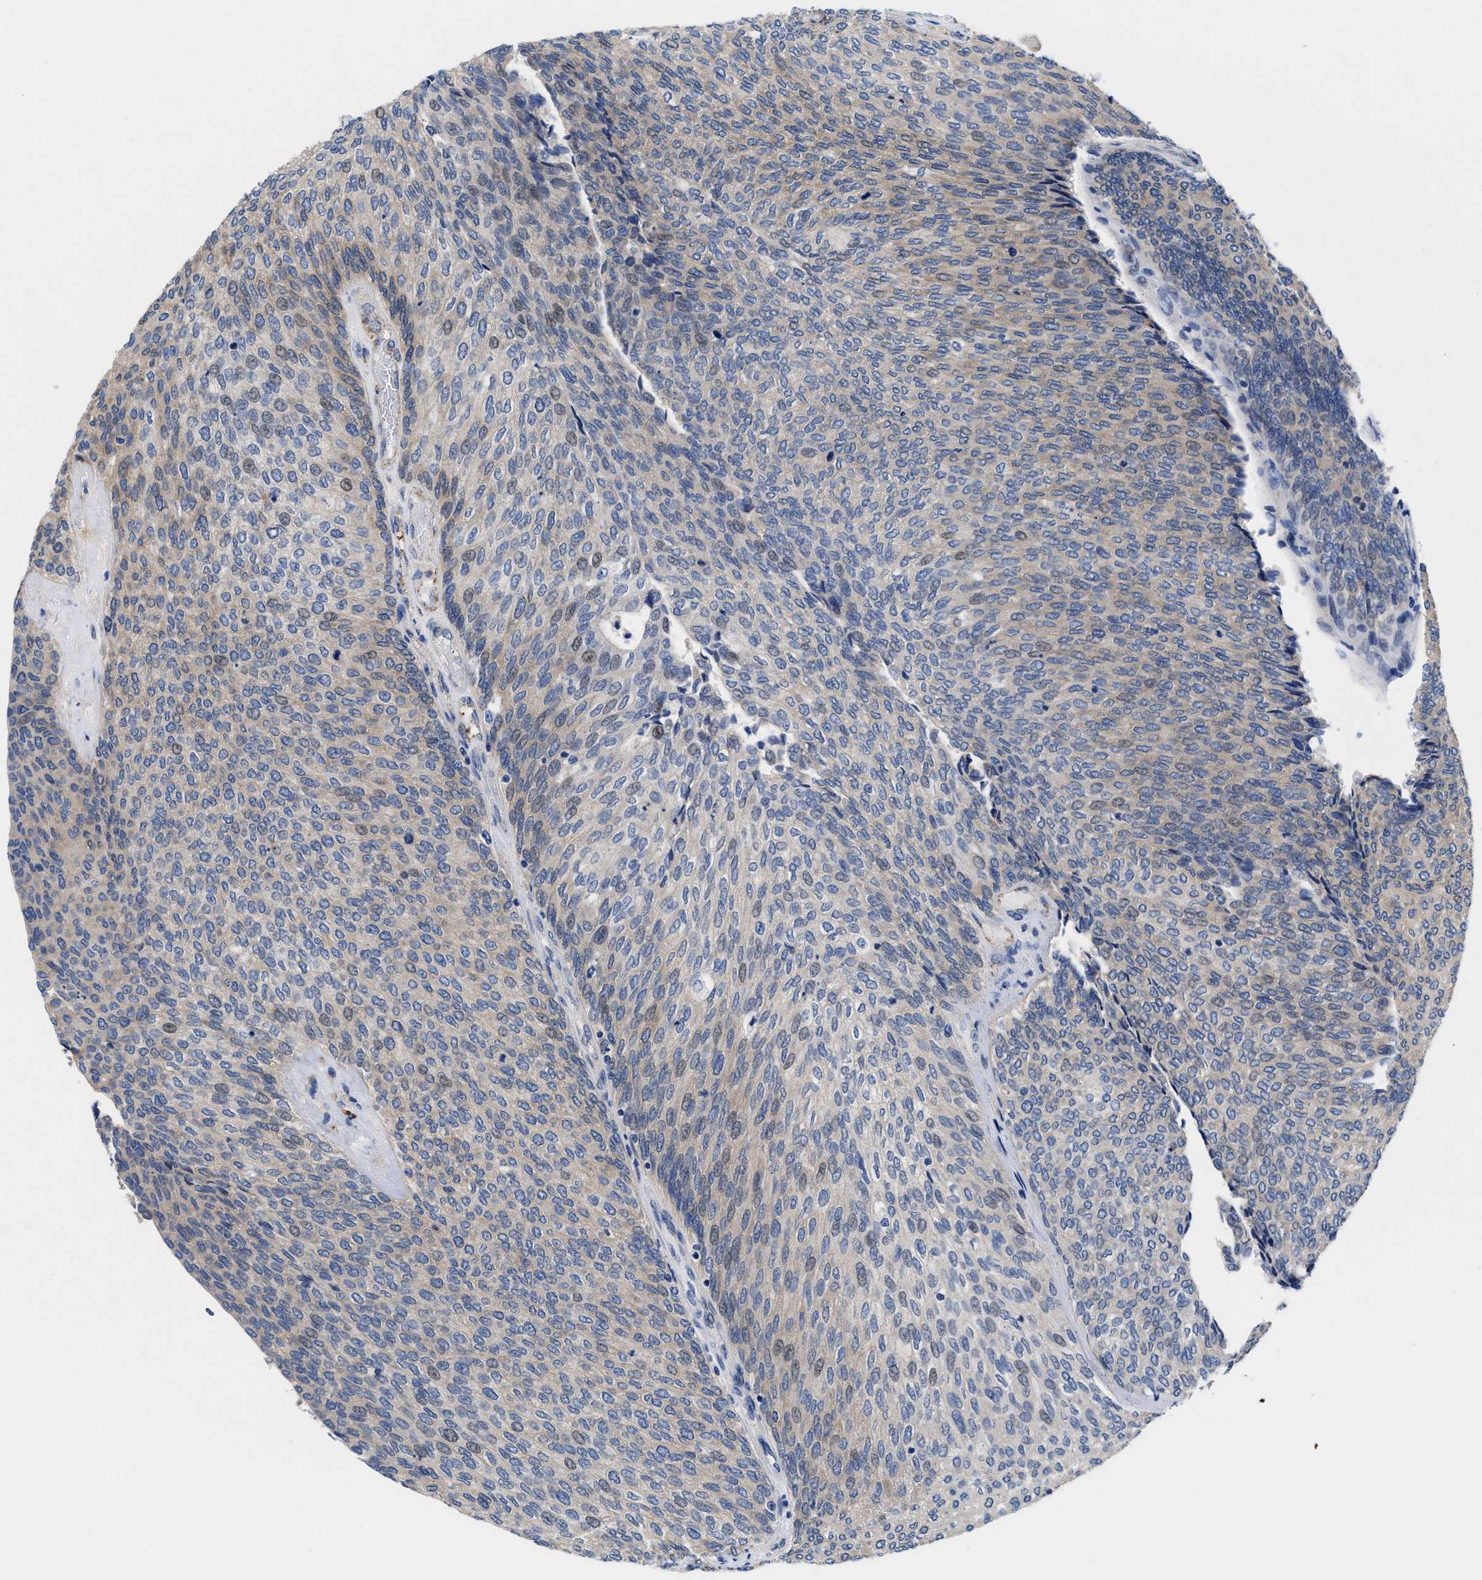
{"staining": {"intensity": "weak", "quantity": ">75%", "location": "cytoplasmic/membranous"}, "tissue": "urothelial cancer", "cell_type": "Tumor cells", "image_type": "cancer", "snomed": [{"axis": "morphology", "description": "Urothelial carcinoma, Low grade"}, {"axis": "topography", "description": "Urinary bladder"}], "caption": "A high-resolution image shows immunohistochemistry (IHC) staining of urothelial cancer, which displays weak cytoplasmic/membranous staining in approximately >75% of tumor cells.", "gene": "DHRS13", "patient": {"sex": "female", "age": 79}}